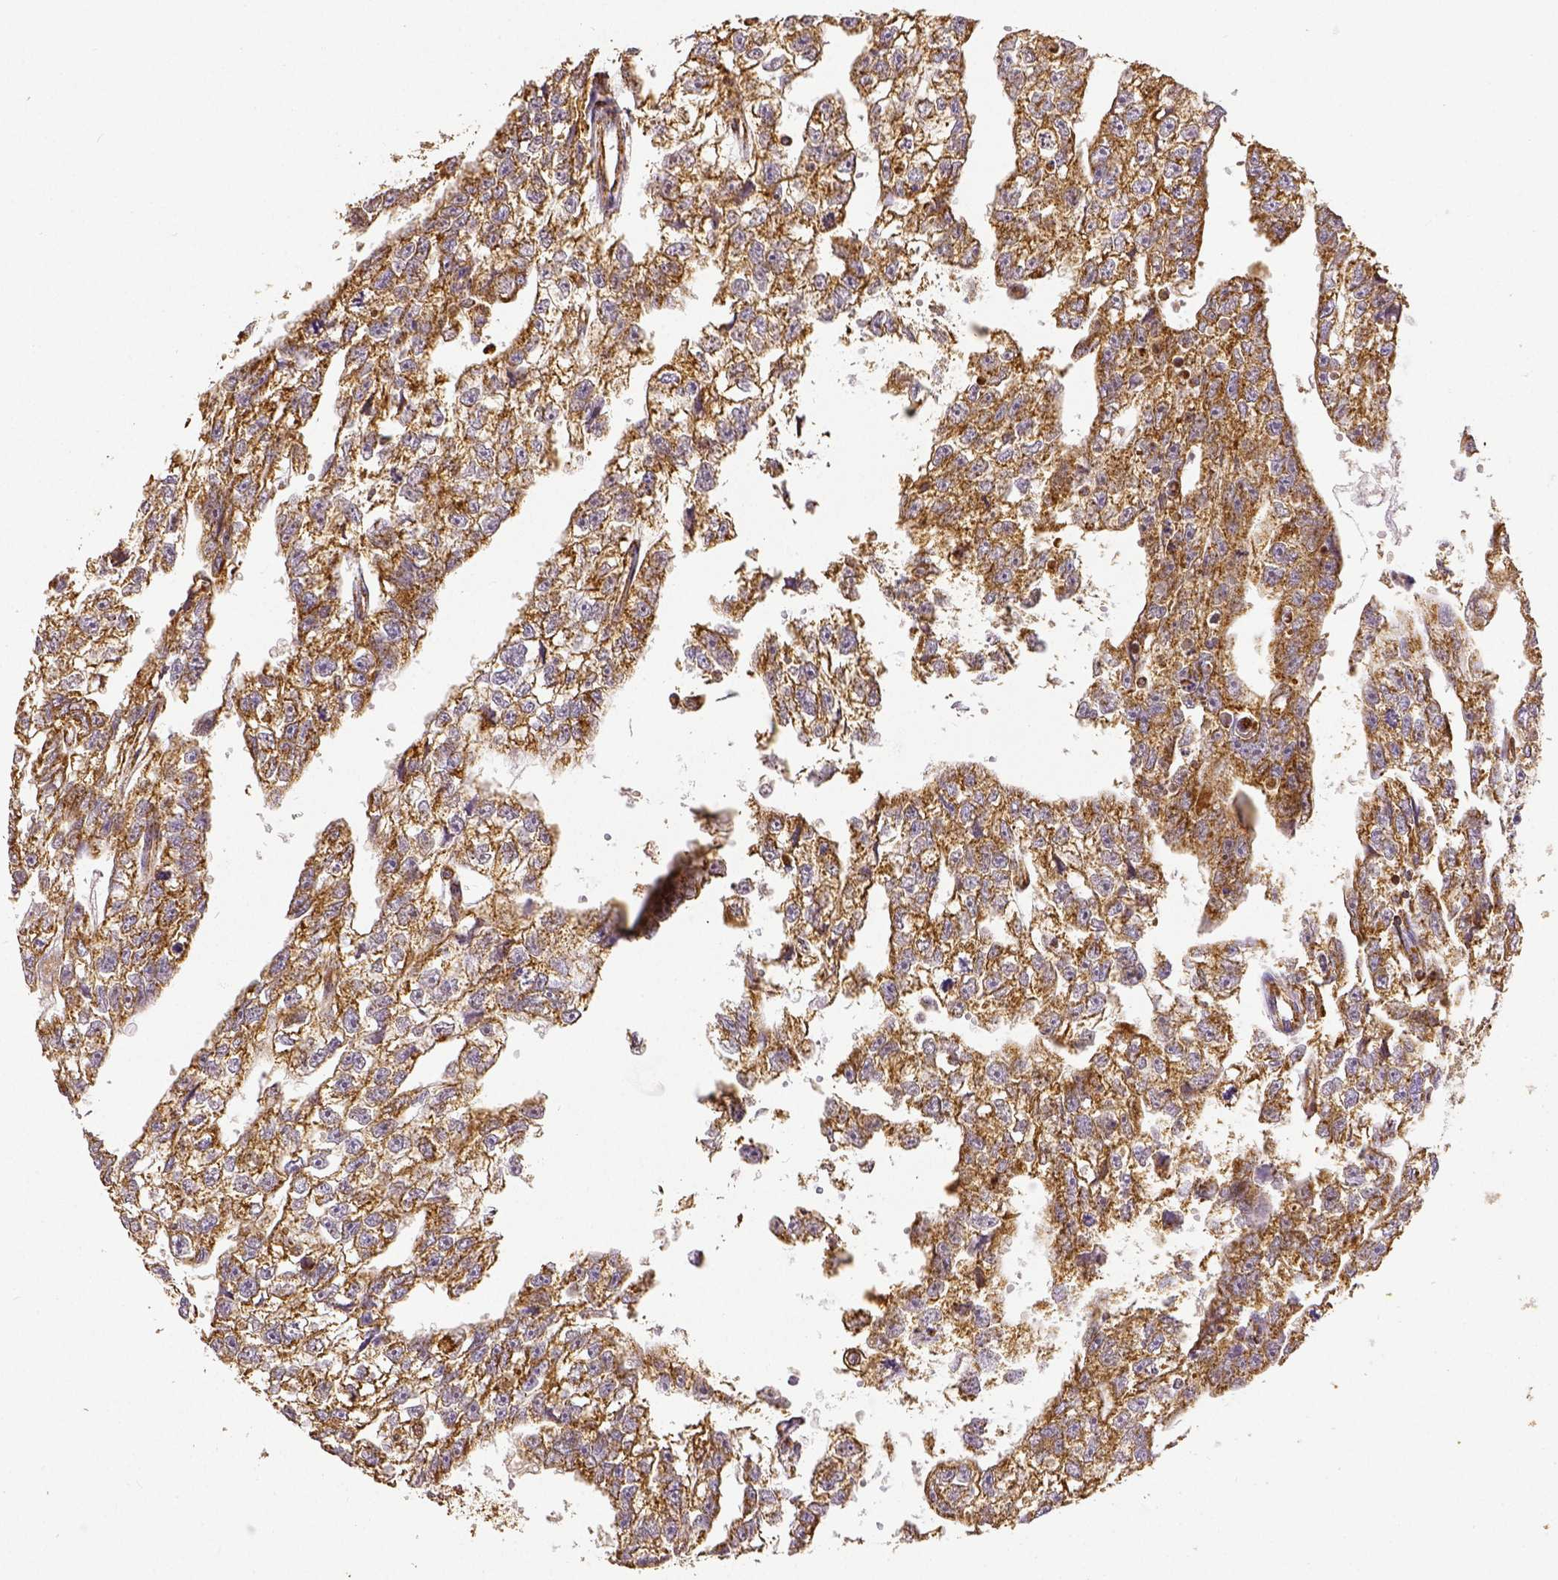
{"staining": {"intensity": "strong", "quantity": ">75%", "location": "cytoplasmic/membranous"}, "tissue": "testis cancer", "cell_type": "Tumor cells", "image_type": "cancer", "snomed": [{"axis": "morphology", "description": "Carcinoma, Embryonal, NOS"}, {"axis": "morphology", "description": "Teratoma, malignant, NOS"}, {"axis": "topography", "description": "Testis"}], "caption": "Human embryonal carcinoma (testis) stained with a brown dye exhibits strong cytoplasmic/membranous positive expression in approximately >75% of tumor cells.", "gene": "SDHB", "patient": {"sex": "male", "age": 44}}